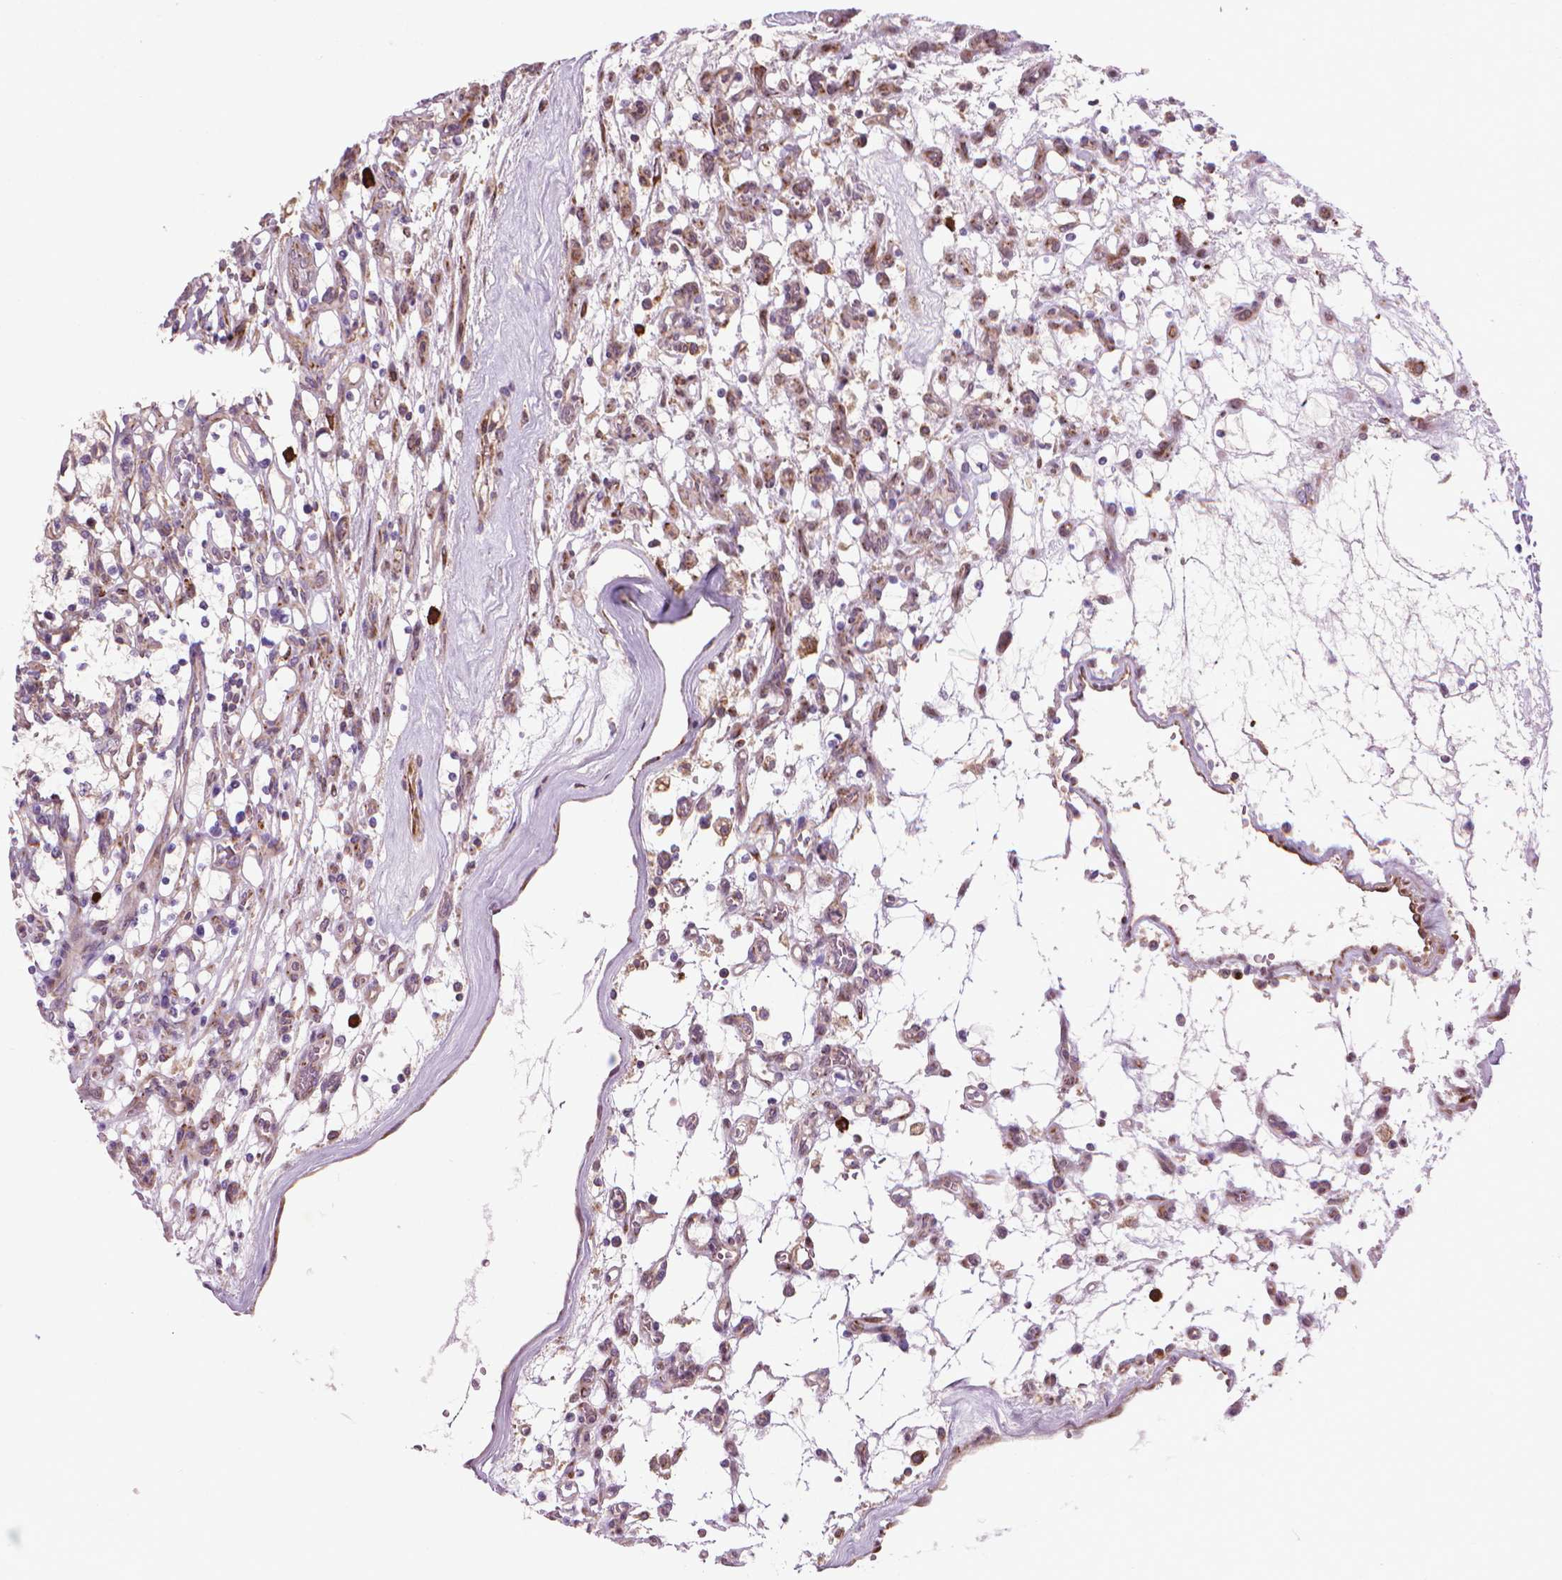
{"staining": {"intensity": "weak", "quantity": "25%-75%", "location": "cytoplasmic/membranous"}, "tissue": "renal cancer", "cell_type": "Tumor cells", "image_type": "cancer", "snomed": [{"axis": "morphology", "description": "Adenocarcinoma, NOS"}, {"axis": "topography", "description": "Kidney"}], "caption": "Adenocarcinoma (renal) stained with immunohistochemistry exhibits weak cytoplasmic/membranous expression in approximately 25%-75% of tumor cells. (Stains: DAB in brown, nuclei in blue, Microscopy: brightfield microscopy at high magnification).", "gene": "MYH14", "patient": {"sex": "female", "age": 69}}